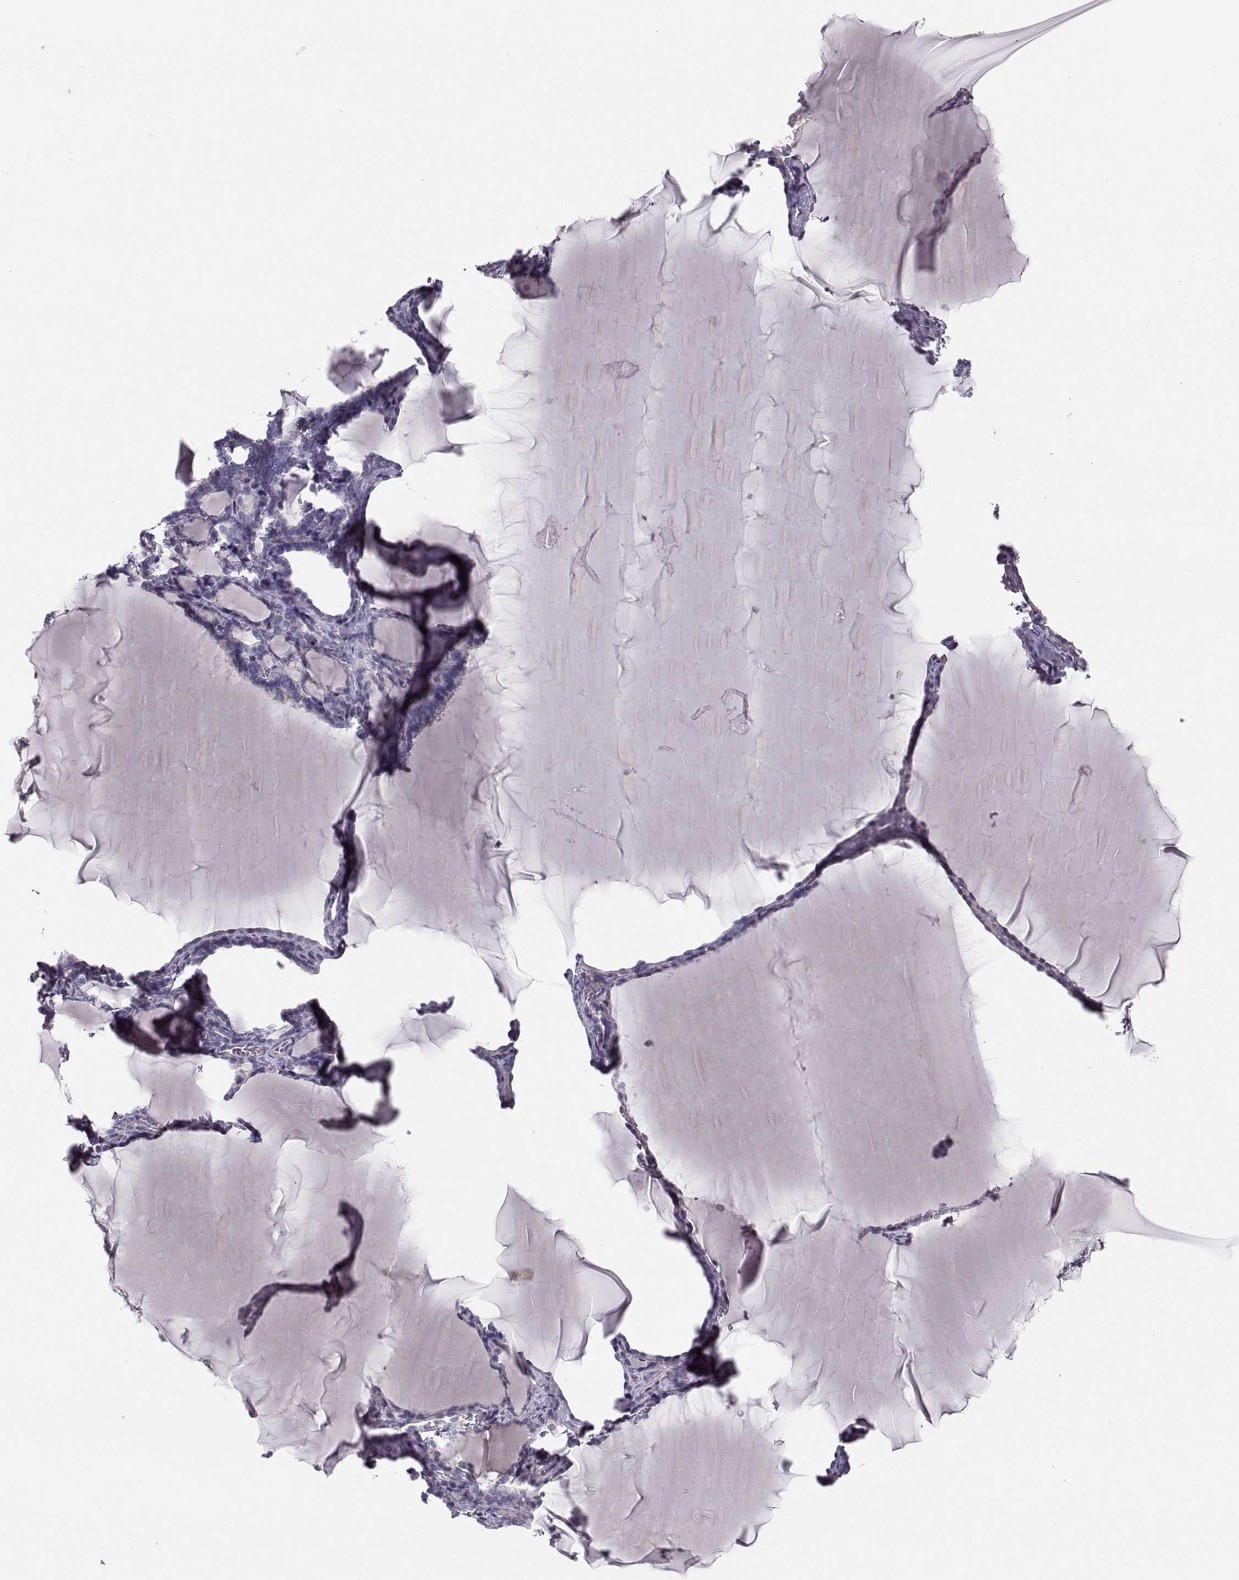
{"staining": {"intensity": "negative", "quantity": "none", "location": "none"}, "tissue": "thyroid gland", "cell_type": "Glandular cells", "image_type": "normal", "snomed": [{"axis": "morphology", "description": "Normal tissue, NOS"}, {"axis": "morphology", "description": "Hyperplasia, NOS"}, {"axis": "topography", "description": "Thyroid gland"}], "caption": "High power microscopy histopathology image of an immunohistochemistry histopathology image of unremarkable thyroid gland, revealing no significant staining in glandular cells.", "gene": "ASB16", "patient": {"sex": "female", "age": 27}}